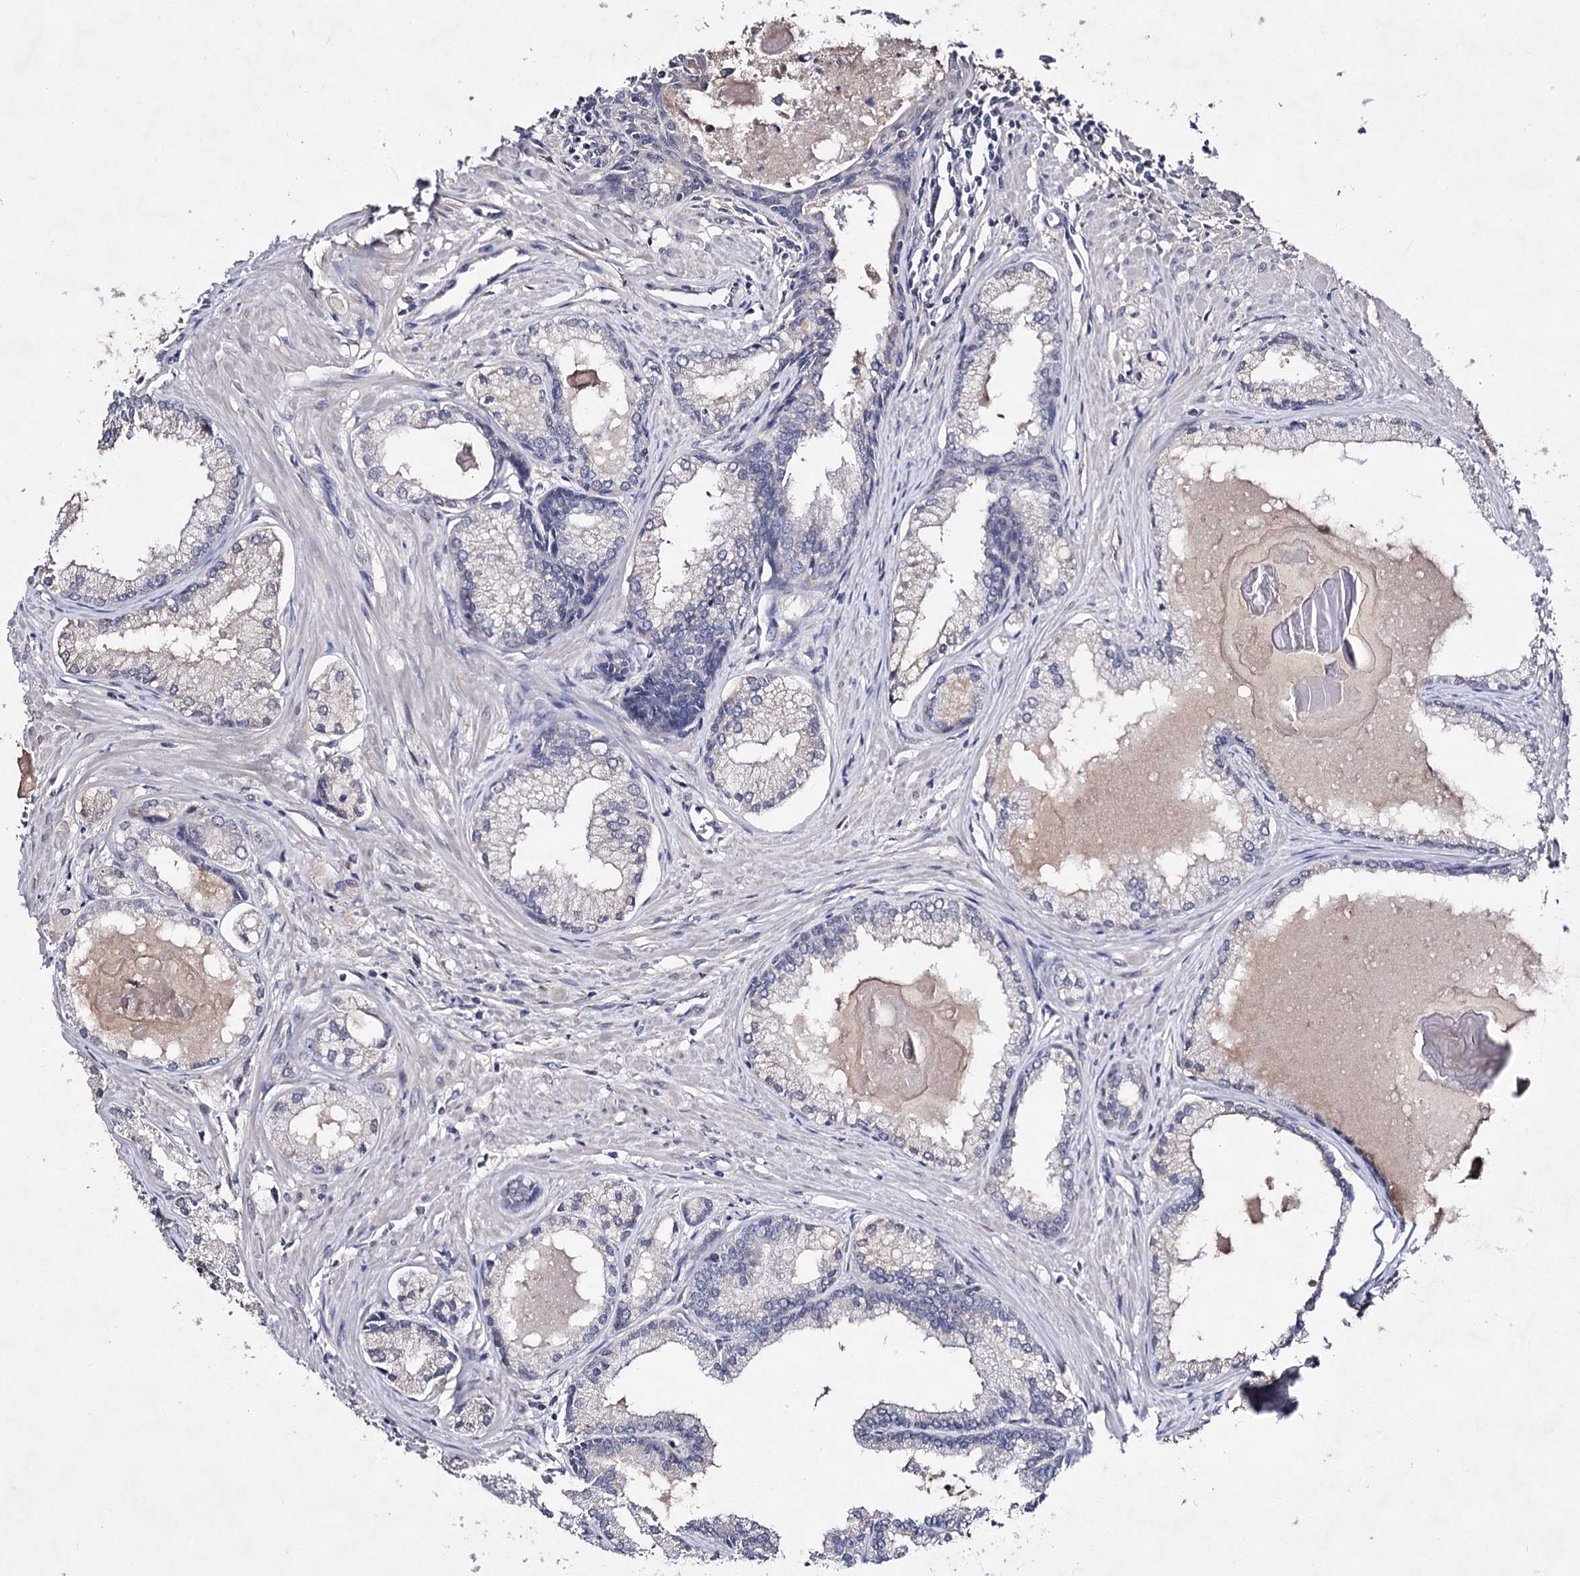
{"staining": {"intensity": "negative", "quantity": "none", "location": "none"}, "tissue": "prostate cancer", "cell_type": "Tumor cells", "image_type": "cancer", "snomed": [{"axis": "morphology", "description": "Adenocarcinoma, High grade"}, {"axis": "topography", "description": "Prostate"}], "caption": "Prostate cancer (adenocarcinoma (high-grade)) was stained to show a protein in brown. There is no significant staining in tumor cells. The staining was performed using DAB (3,3'-diaminobenzidine) to visualize the protein expression in brown, while the nuclei were stained in blue with hematoxylin (Magnification: 20x).", "gene": "PLIN1", "patient": {"sex": "male", "age": 68}}